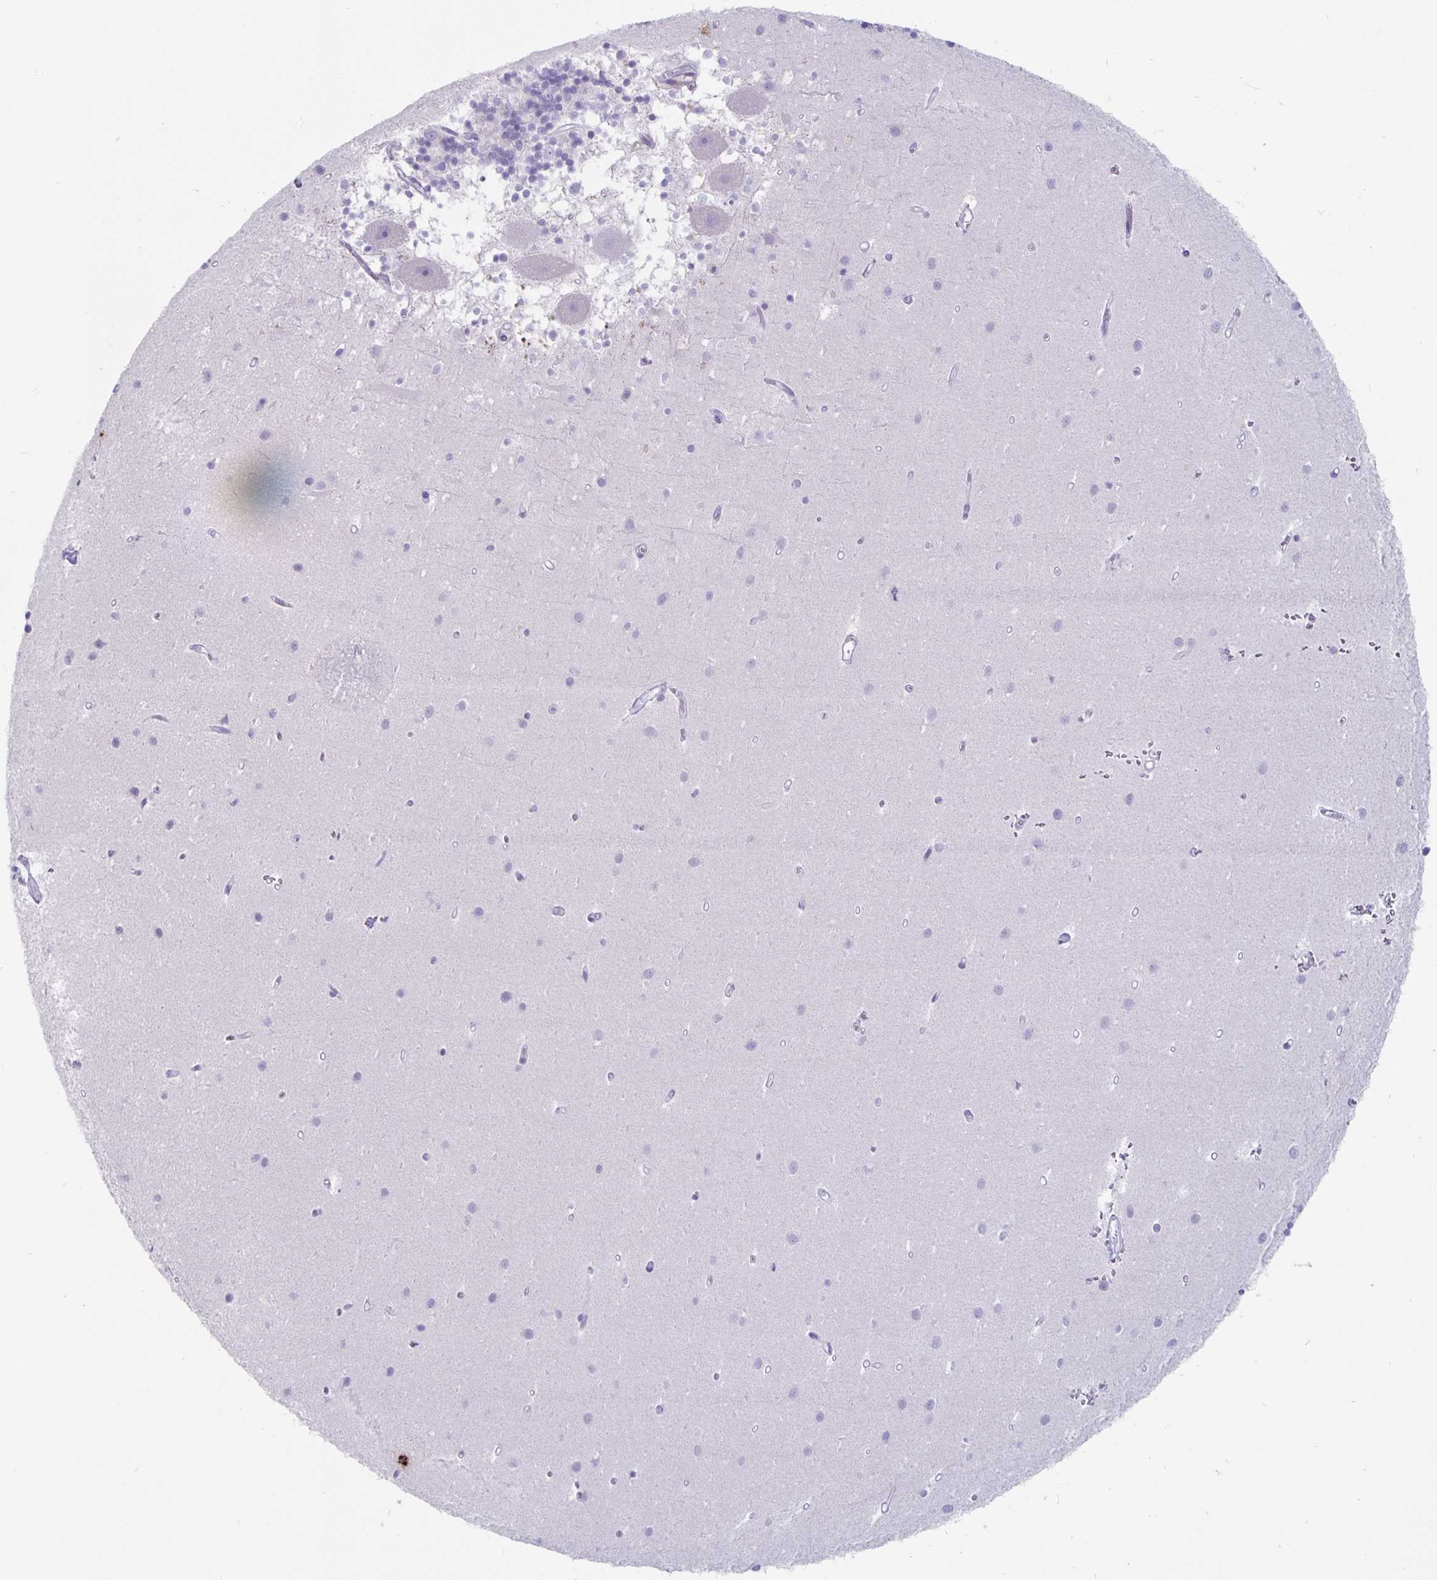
{"staining": {"intensity": "negative", "quantity": "none", "location": "none"}, "tissue": "cerebellum", "cell_type": "Cells in granular layer", "image_type": "normal", "snomed": [{"axis": "morphology", "description": "Normal tissue, NOS"}, {"axis": "topography", "description": "Cerebellum"}], "caption": "A high-resolution micrograph shows immunohistochemistry staining of unremarkable cerebellum, which reveals no significant positivity in cells in granular layer.", "gene": "GZMK", "patient": {"sex": "male", "age": 54}}